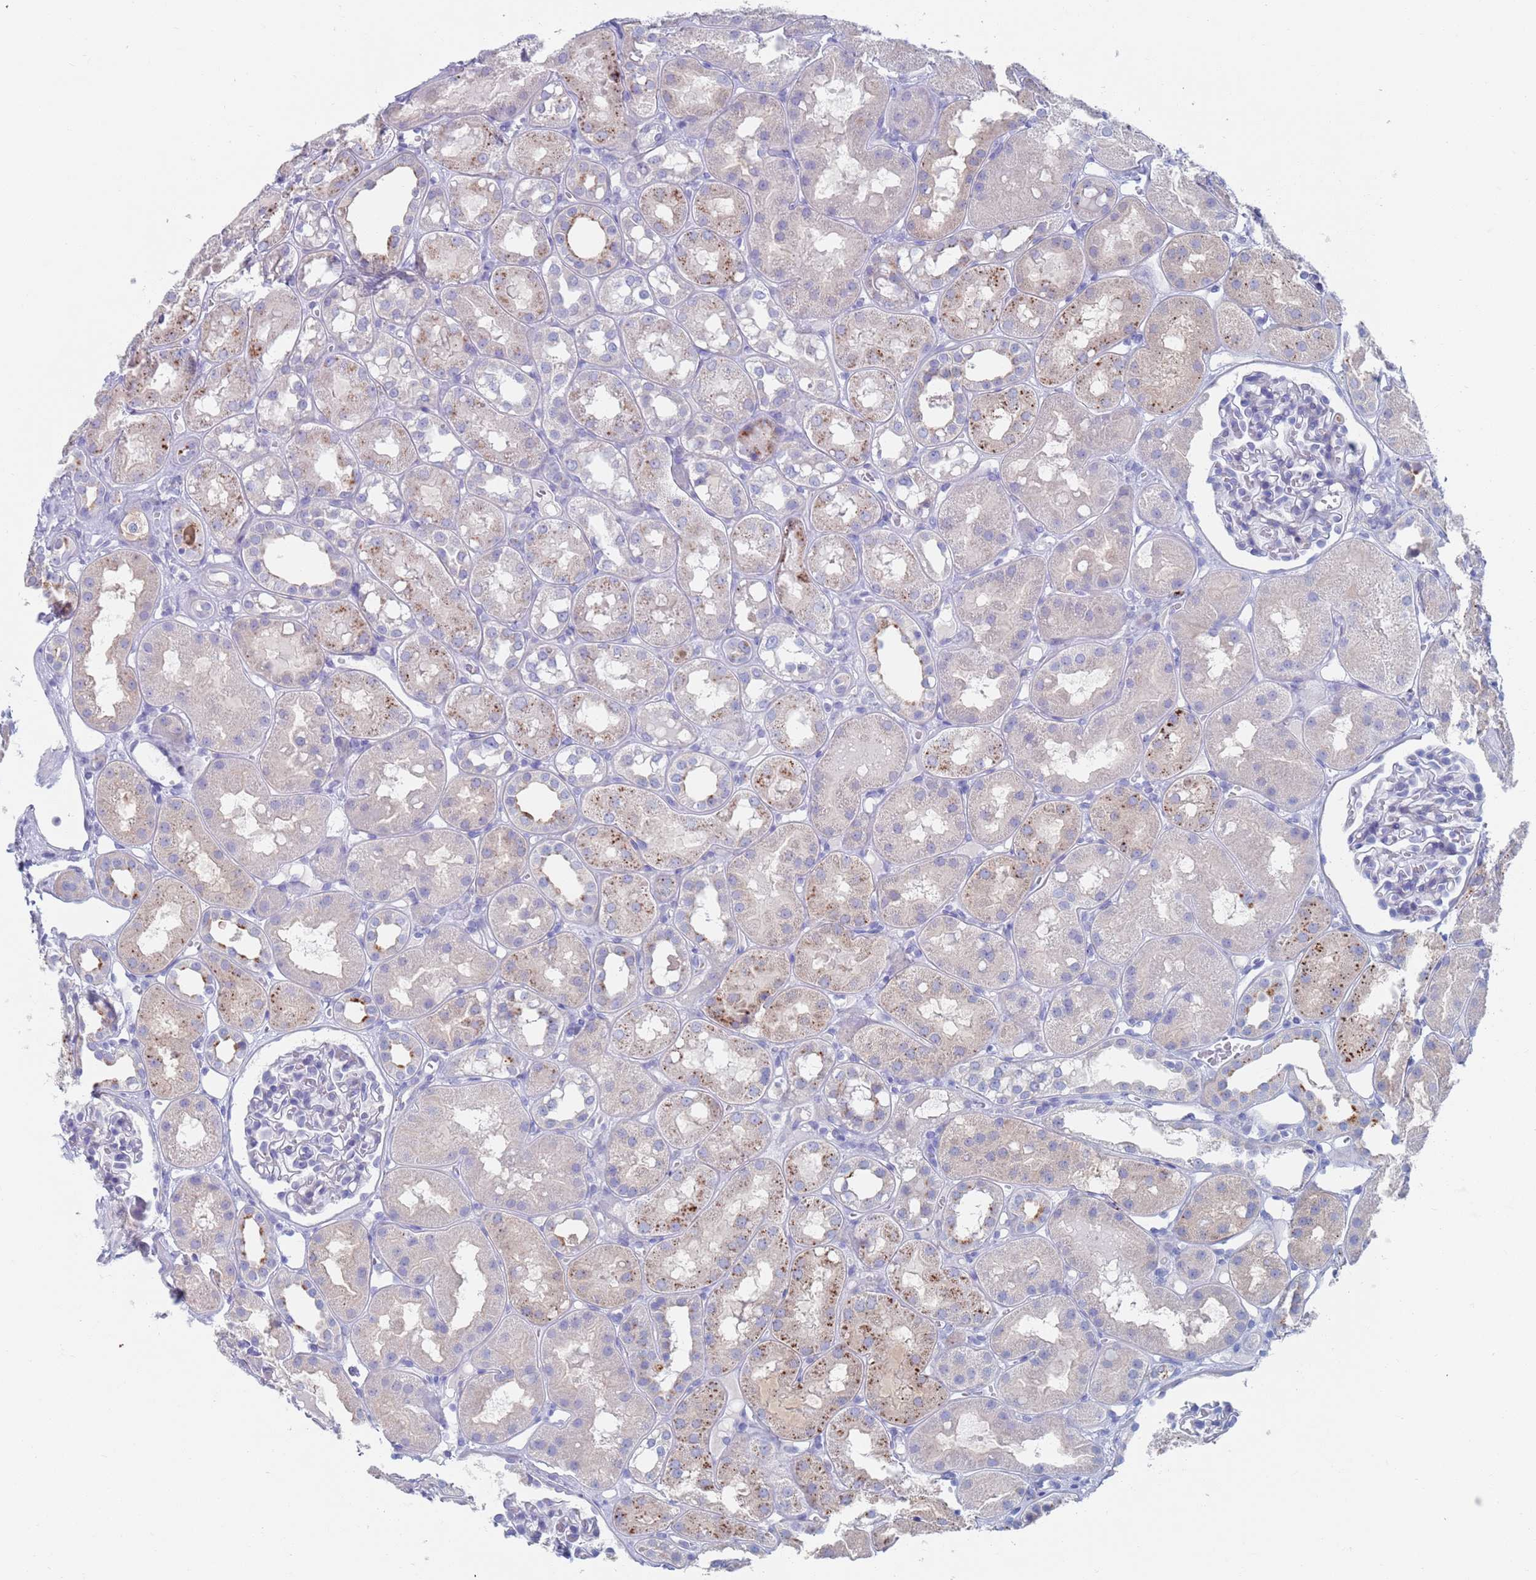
{"staining": {"intensity": "negative", "quantity": "none", "location": "none"}, "tissue": "kidney", "cell_type": "Cells in glomeruli", "image_type": "normal", "snomed": [{"axis": "morphology", "description": "Normal tissue, NOS"}, {"axis": "topography", "description": "Kidney"}], "caption": "Immunohistochemistry (IHC) histopathology image of normal kidney stained for a protein (brown), which exhibits no expression in cells in glomeruli. The staining is performed using DAB (3,3'-diaminobenzidine) brown chromogen with nuclei counter-stained in using hematoxylin.", "gene": "FUCA1", "patient": {"sex": "male", "age": 16}}